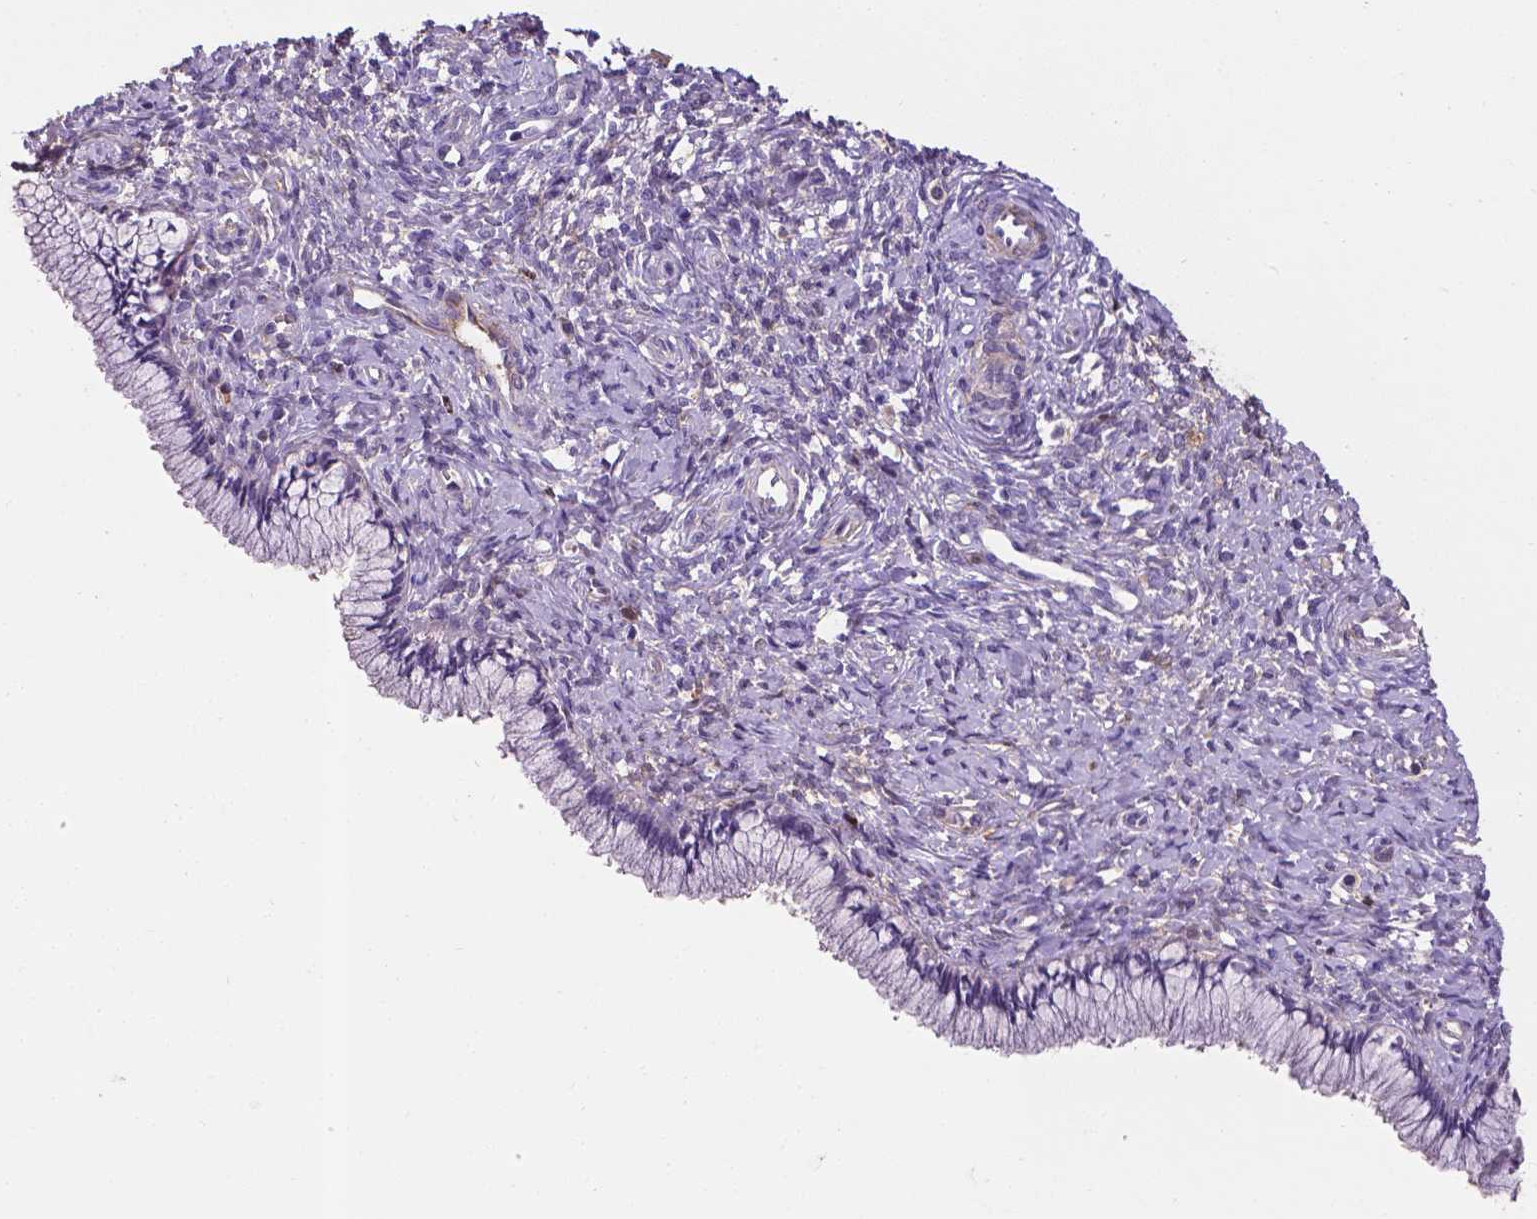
{"staining": {"intensity": "negative", "quantity": "none", "location": "none"}, "tissue": "cervix", "cell_type": "Glandular cells", "image_type": "normal", "snomed": [{"axis": "morphology", "description": "Normal tissue, NOS"}, {"axis": "topography", "description": "Cervix"}], "caption": "High magnification brightfield microscopy of benign cervix stained with DAB (3,3'-diaminobenzidine) (brown) and counterstained with hematoxylin (blue): glandular cells show no significant positivity.", "gene": "APOE", "patient": {"sex": "female", "age": 37}}